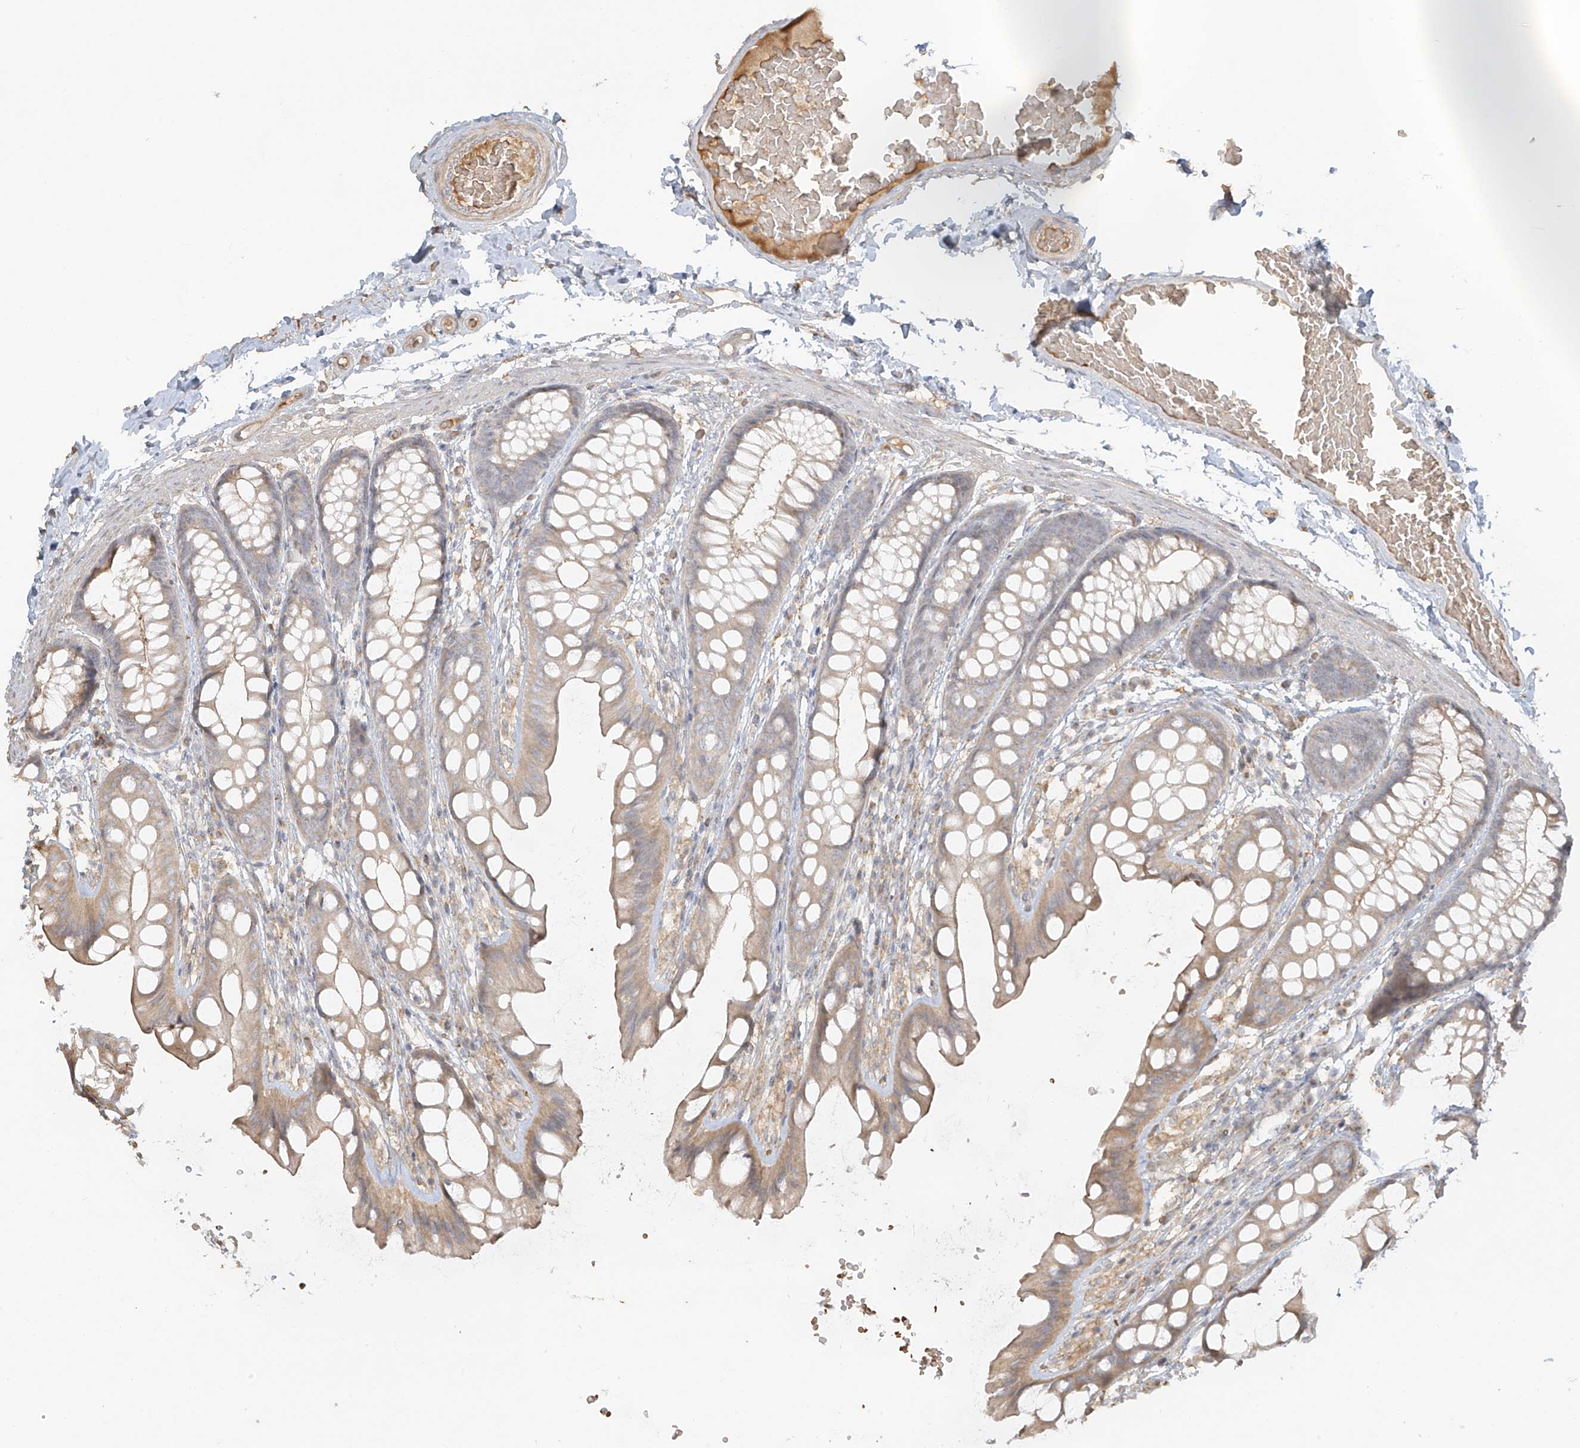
{"staining": {"intensity": "moderate", "quantity": ">75%", "location": "cytoplasmic/membranous"}, "tissue": "colon", "cell_type": "Endothelial cells", "image_type": "normal", "snomed": [{"axis": "morphology", "description": "Normal tissue, NOS"}, {"axis": "topography", "description": "Colon"}], "caption": "Immunohistochemical staining of benign human colon reveals medium levels of moderate cytoplasmic/membranous expression in about >75% of endothelial cells.", "gene": "UPK1B", "patient": {"sex": "male", "age": 47}}